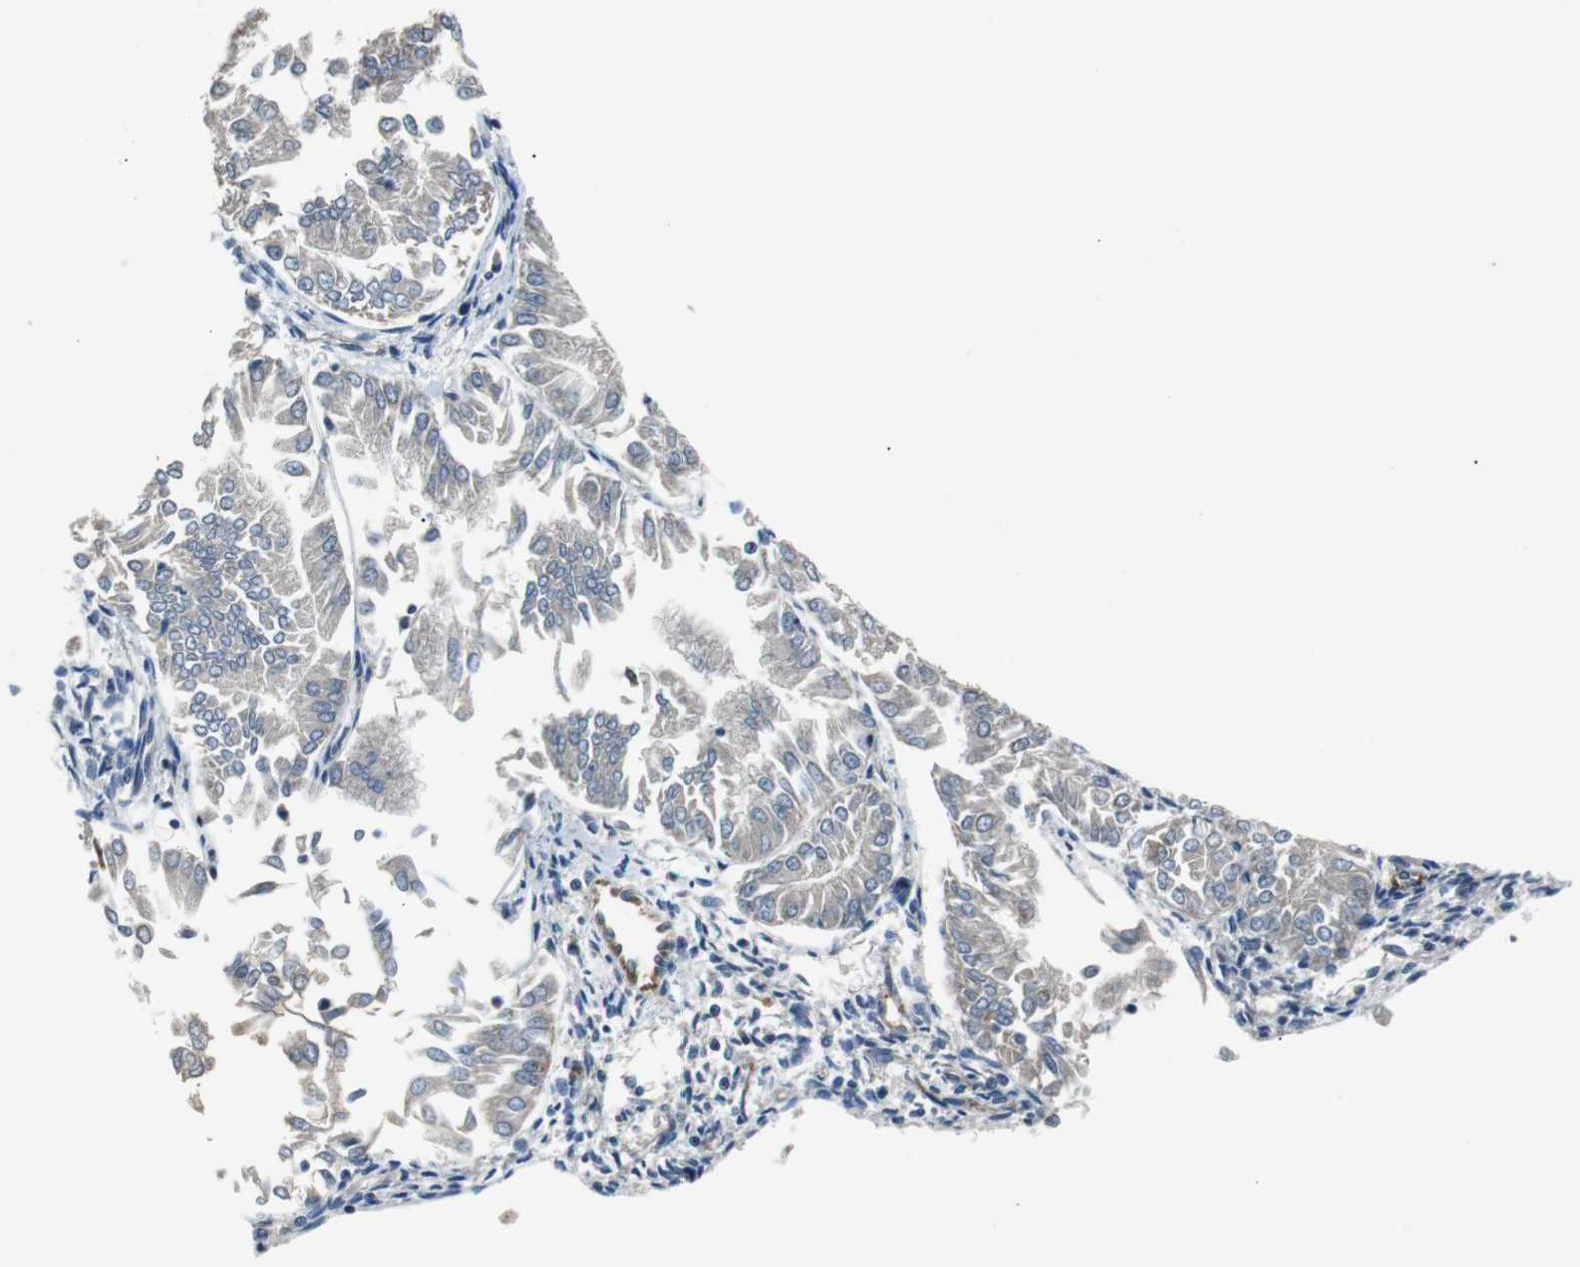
{"staining": {"intensity": "weak", "quantity": "<25%", "location": "cytoplasmic/membranous"}, "tissue": "endometrial cancer", "cell_type": "Tumor cells", "image_type": "cancer", "snomed": [{"axis": "morphology", "description": "Adenocarcinoma, NOS"}, {"axis": "topography", "description": "Endometrium"}], "caption": "Adenocarcinoma (endometrial) was stained to show a protein in brown. There is no significant positivity in tumor cells. (Stains: DAB IHC with hematoxylin counter stain, Microscopy: brightfield microscopy at high magnification).", "gene": "PITRM1", "patient": {"sex": "female", "age": 53}}